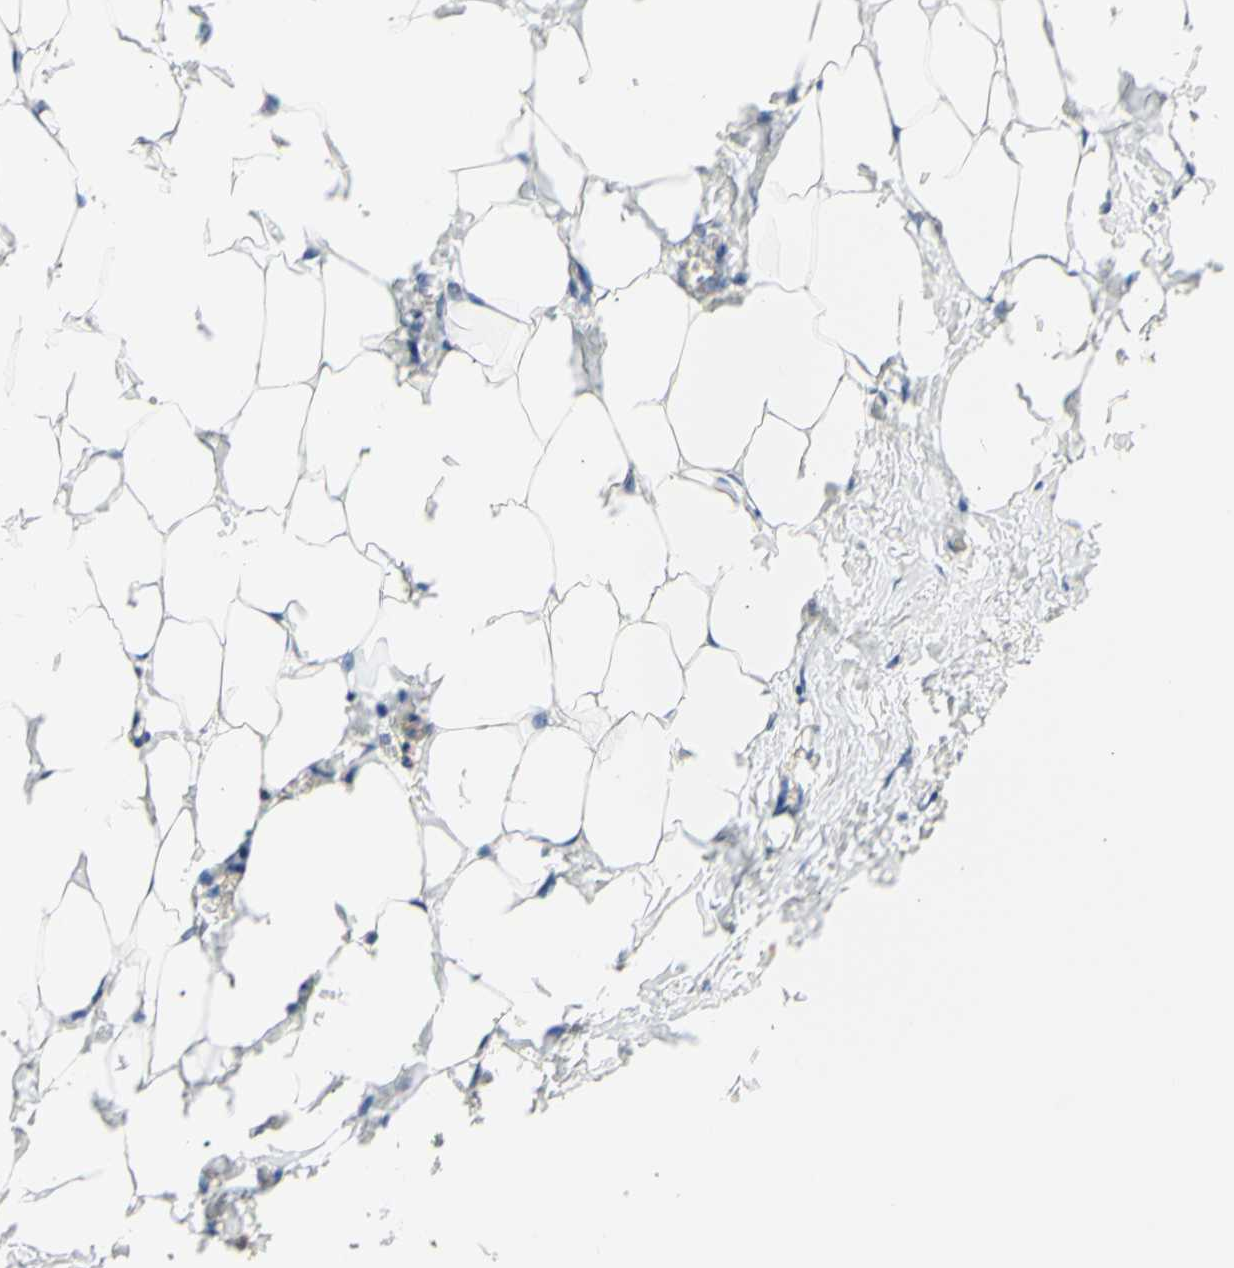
{"staining": {"intensity": "negative", "quantity": "none", "location": "none"}, "tissue": "breast", "cell_type": "Adipocytes", "image_type": "normal", "snomed": [{"axis": "morphology", "description": "Normal tissue, NOS"}, {"axis": "topography", "description": "Breast"}], "caption": "This is an immunohistochemistry (IHC) image of benign breast. There is no expression in adipocytes.", "gene": "KCNE4", "patient": {"sex": "female", "age": 27}}